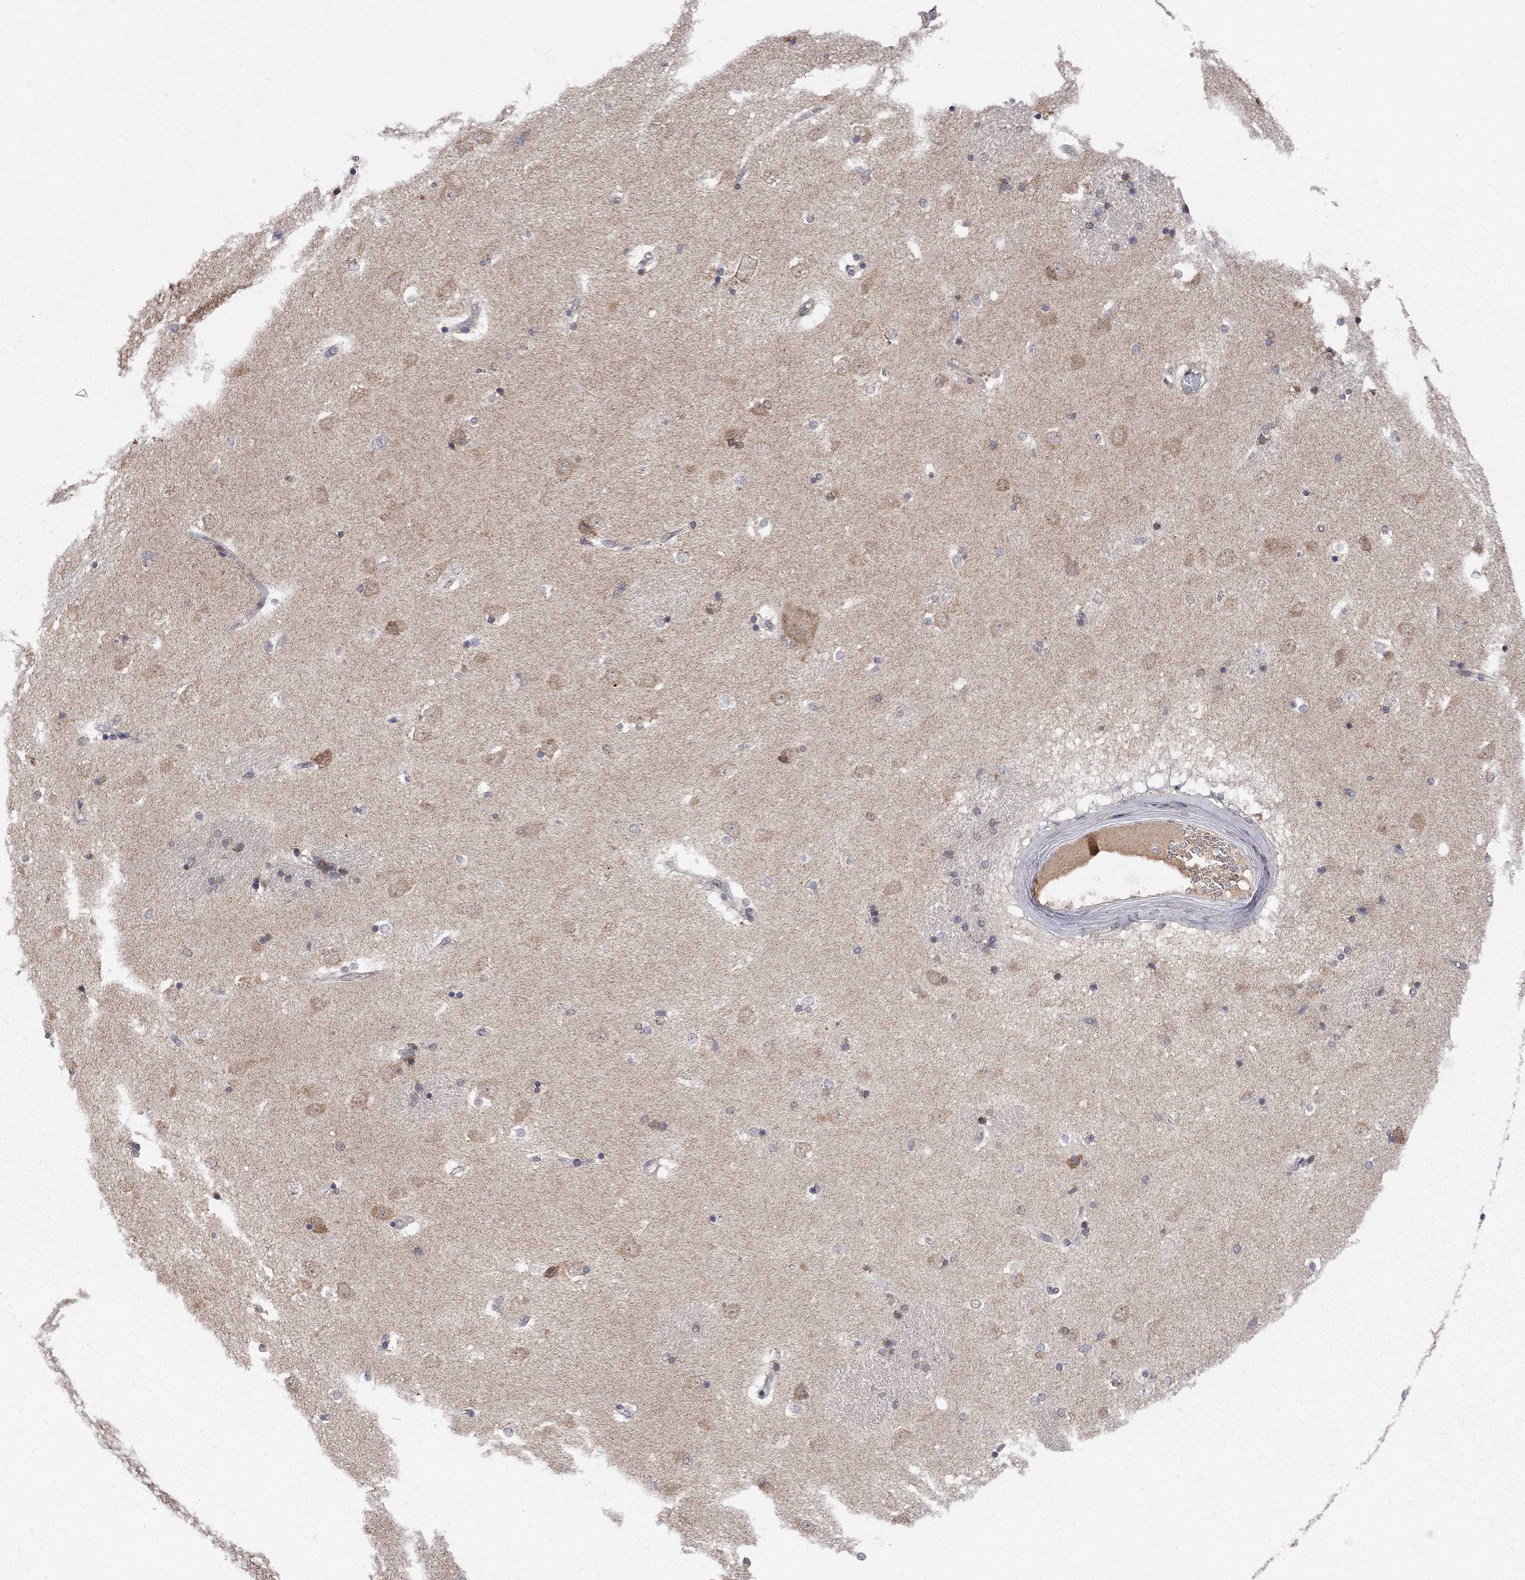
{"staining": {"intensity": "negative", "quantity": "none", "location": "none"}, "tissue": "caudate", "cell_type": "Glial cells", "image_type": "normal", "snomed": [{"axis": "morphology", "description": "Normal tissue, NOS"}, {"axis": "topography", "description": "Lateral ventricle wall"}], "caption": "An image of caudate stained for a protein demonstrates no brown staining in glial cells. Brightfield microscopy of immunohistochemistry stained with DAB (brown) and hematoxylin (blue), captured at high magnification.", "gene": "CNOT11", "patient": {"sex": "male", "age": 51}}